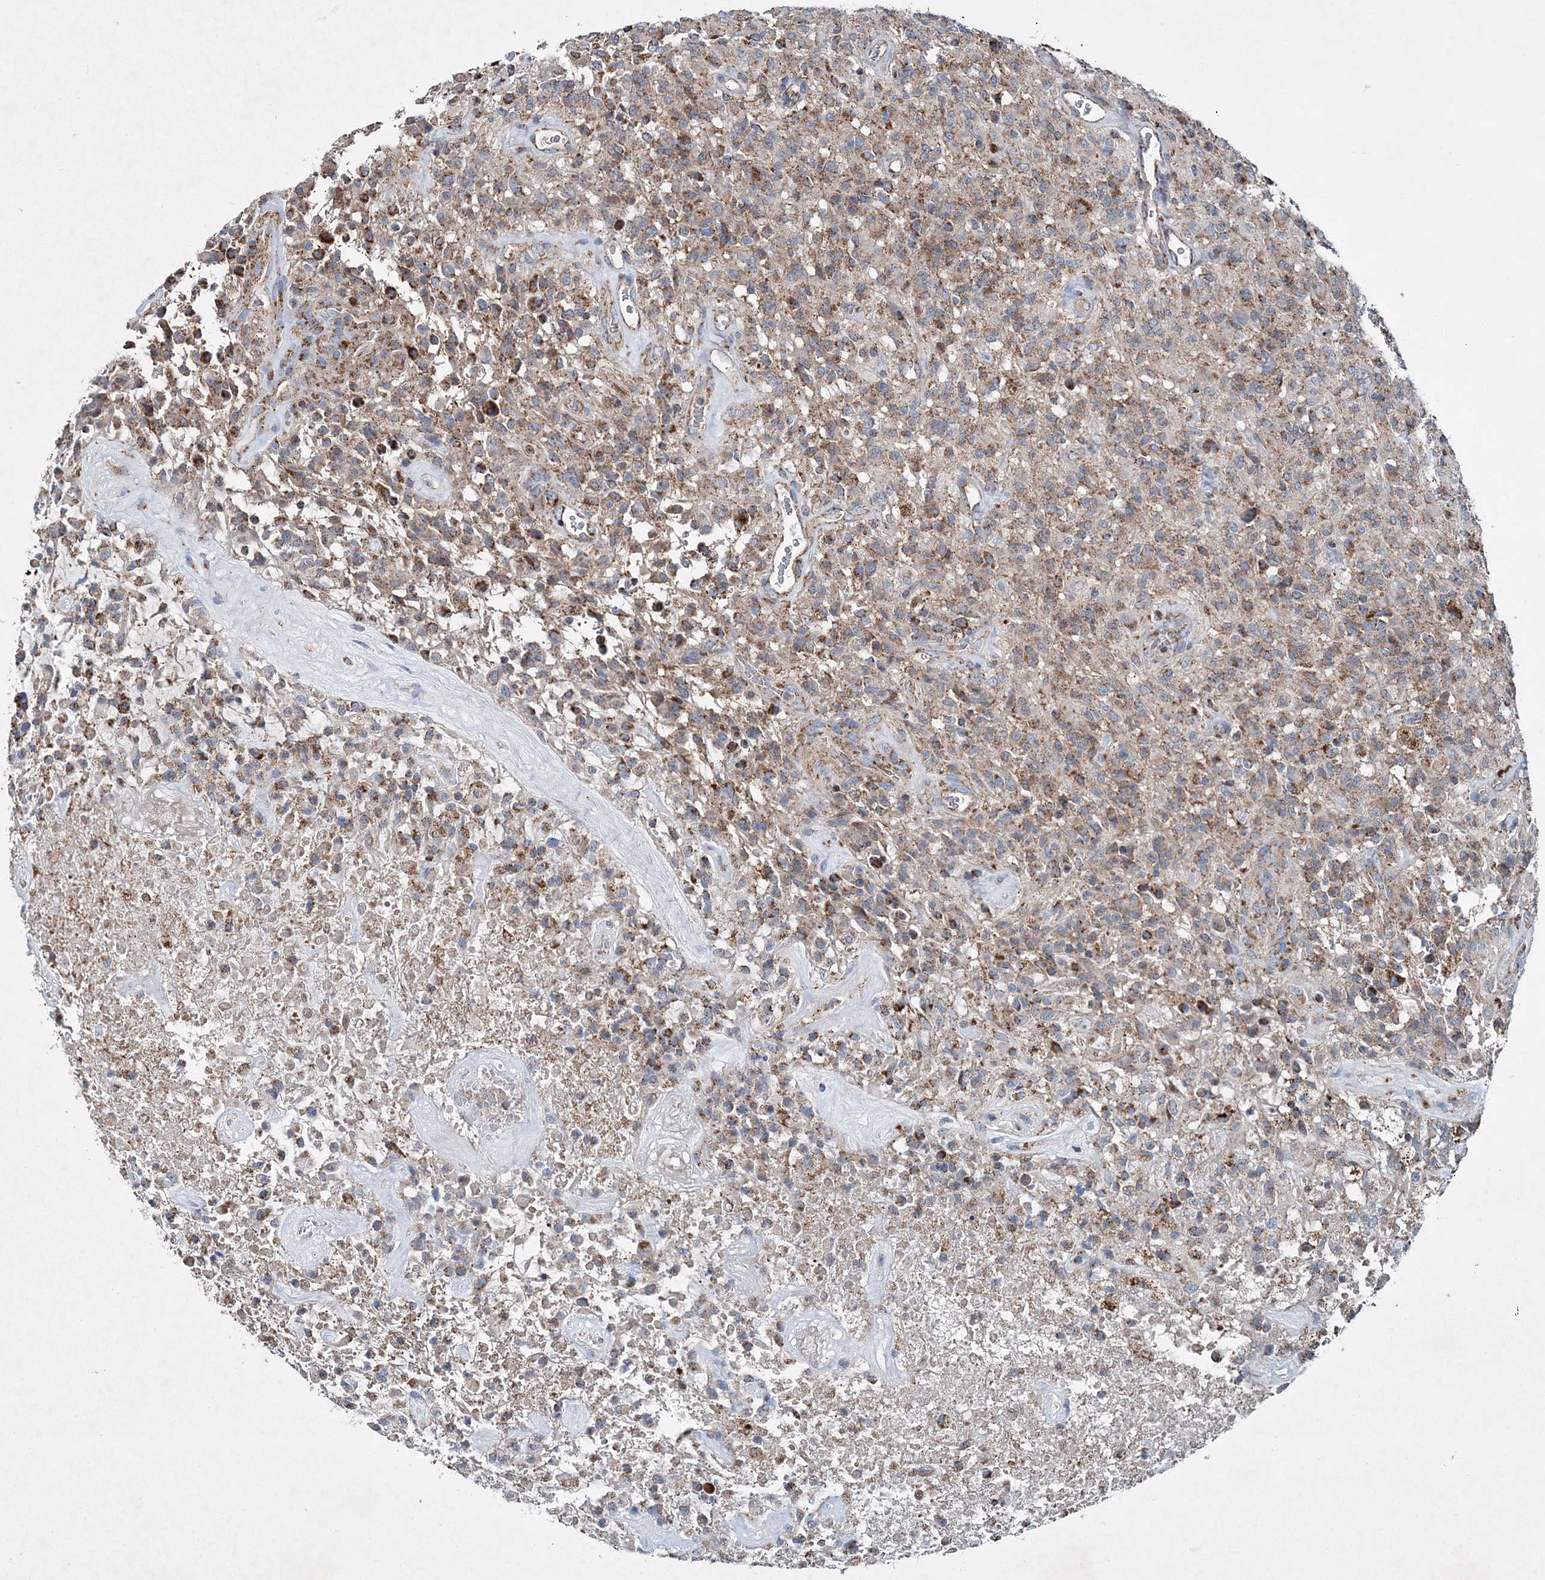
{"staining": {"intensity": "moderate", "quantity": ">75%", "location": "cytoplasmic/membranous"}, "tissue": "glioma", "cell_type": "Tumor cells", "image_type": "cancer", "snomed": [{"axis": "morphology", "description": "Glioma, malignant, High grade"}, {"axis": "topography", "description": "Brain"}], "caption": "DAB (3,3'-diaminobenzidine) immunohistochemical staining of malignant high-grade glioma displays moderate cytoplasmic/membranous protein positivity in approximately >75% of tumor cells.", "gene": "SPAG16", "patient": {"sex": "female", "age": 57}}